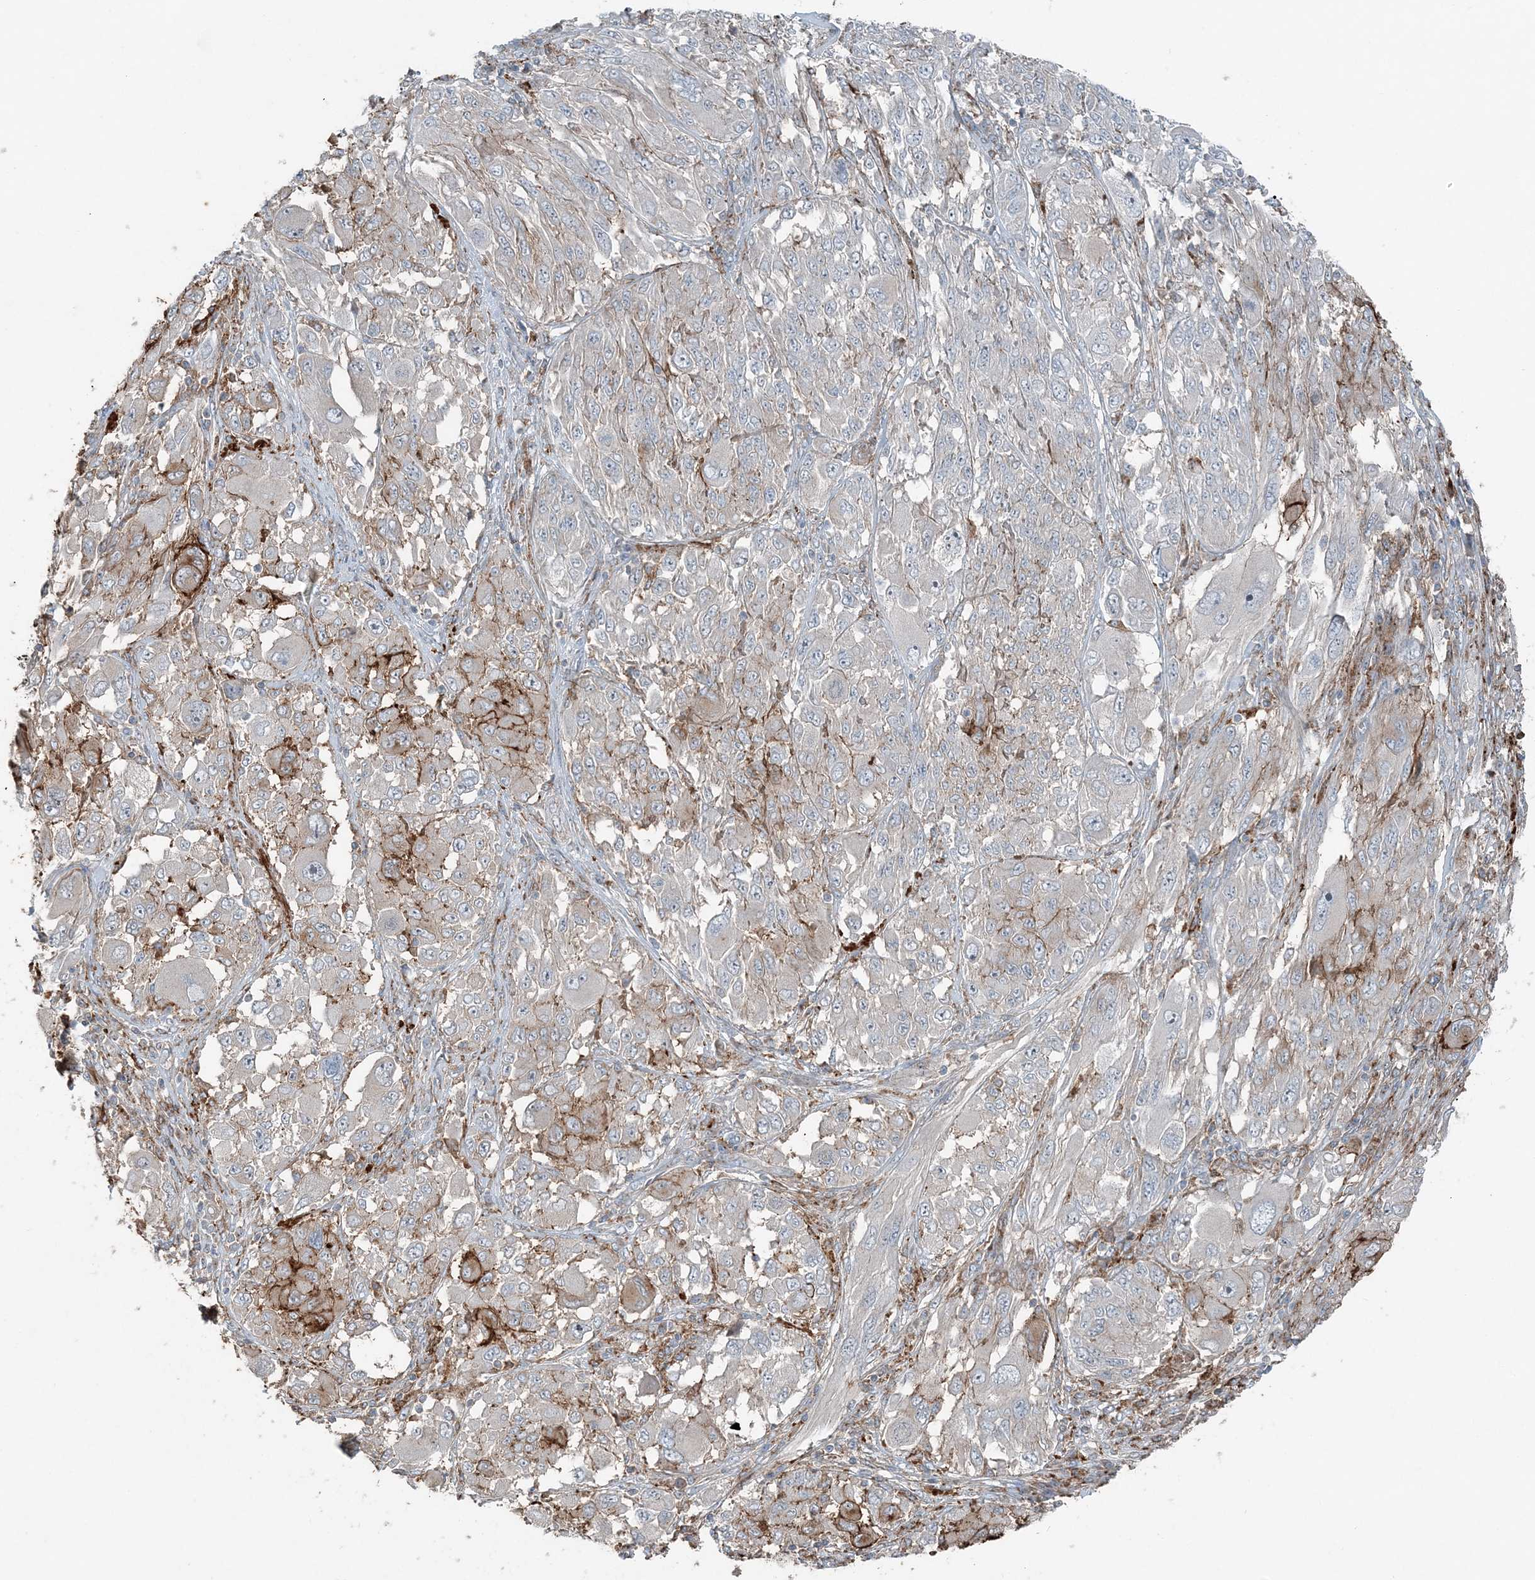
{"staining": {"intensity": "moderate", "quantity": "<25%", "location": "cytoplasmic/membranous"}, "tissue": "melanoma", "cell_type": "Tumor cells", "image_type": "cancer", "snomed": [{"axis": "morphology", "description": "Malignant melanoma, NOS"}, {"axis": "topography", "description": "Skin"}], "caption": "The histopathology image demonstrates staining of malignant melanoma, revealing moderate cytoplasmic/membranous protein positivity (brown color) within tumor cells.", "gene": "KY", "patient": {"sex": "female", "age": 91}}